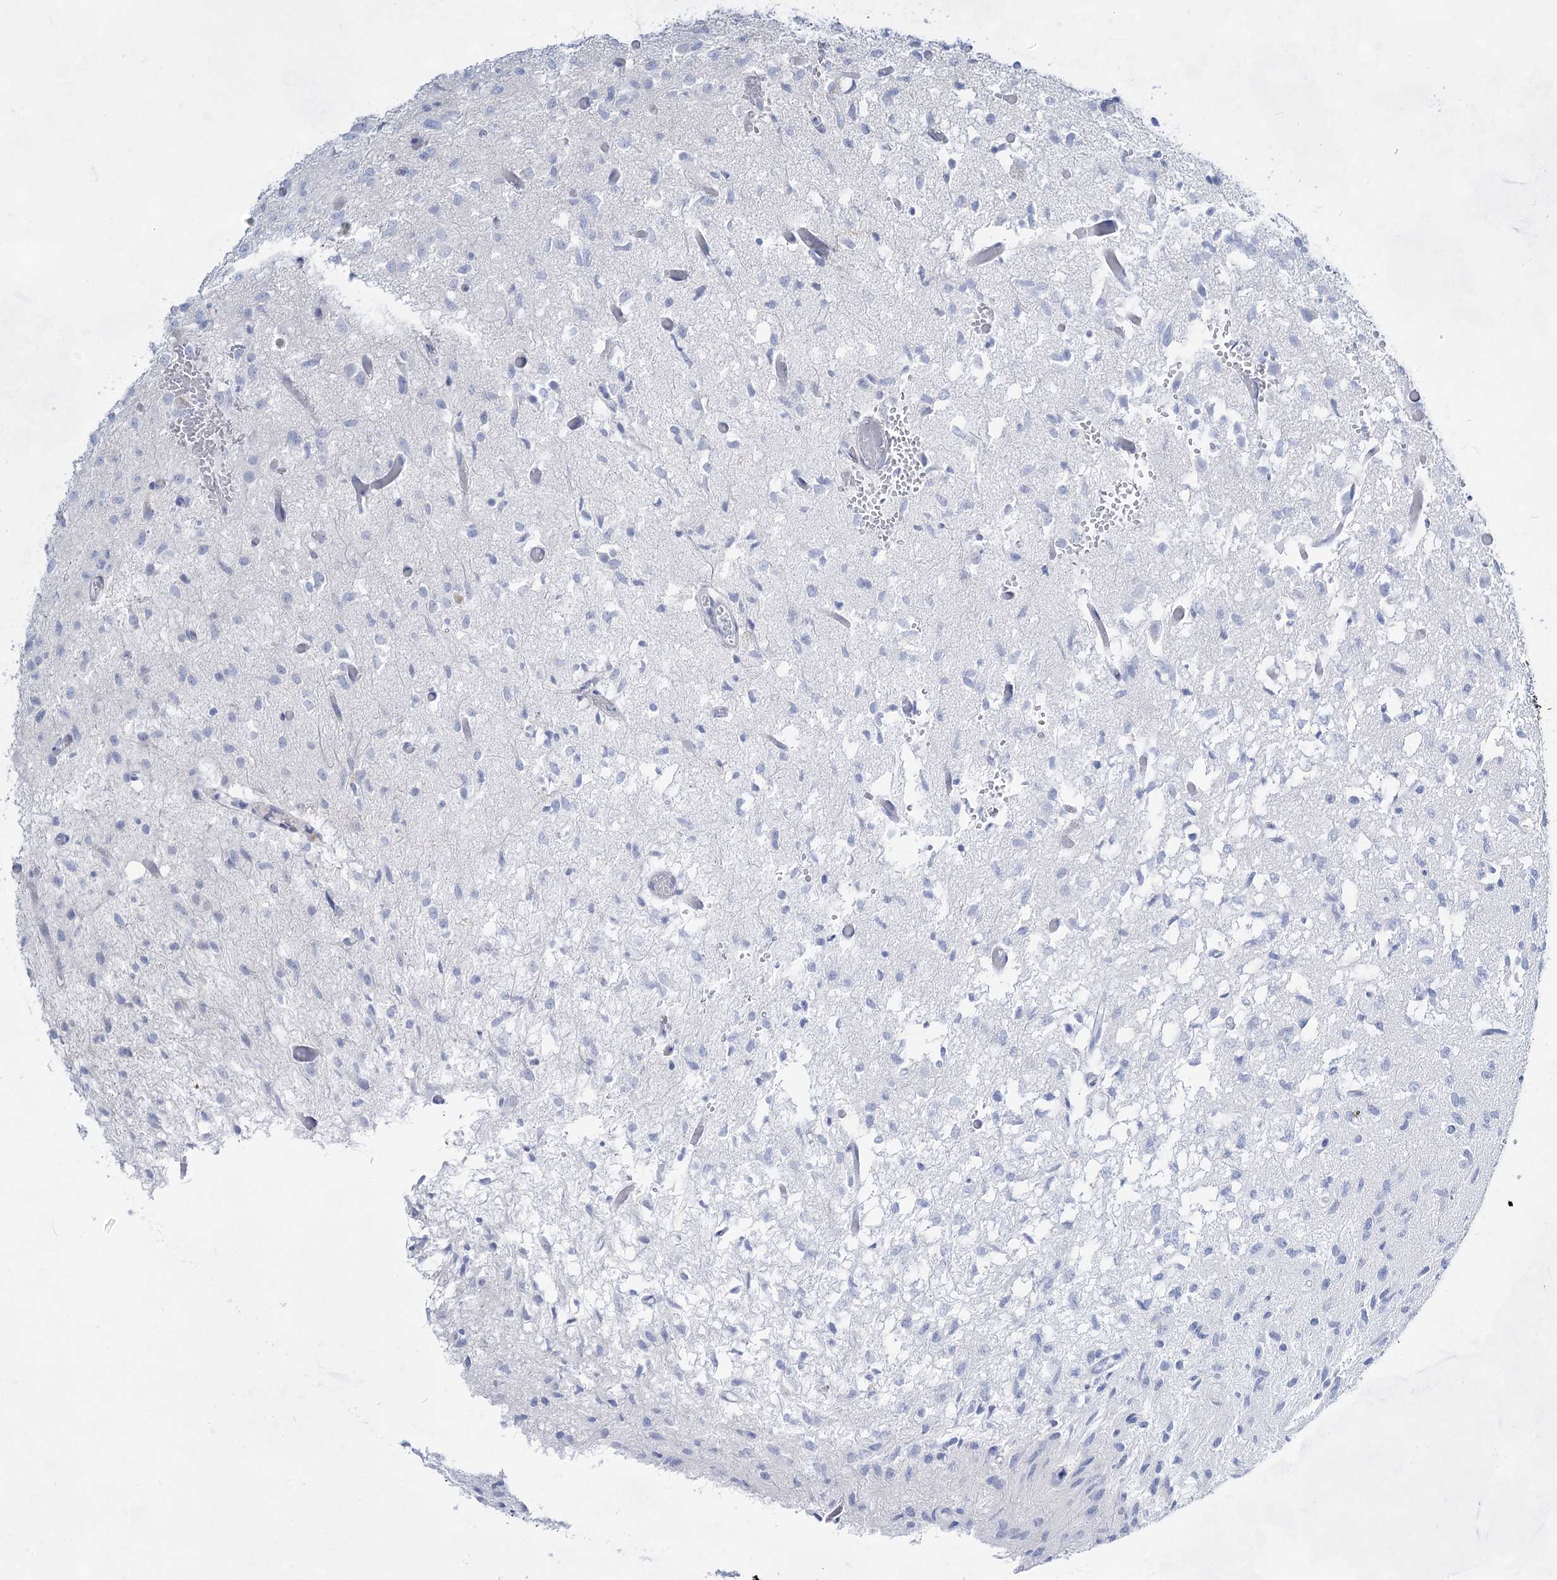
{"staining": {"intensity": "negative", "quantity": "none", "location": "none"}, "tissue": "glioma", "cell_type": "Tumor cells", "image_type": "cancer", "snomed": [{"axis": "morphology", "description": "Glioma, malignant, High grade"}, {"axis": "topography", "description": "Brain"}], "caption": "Immunohistochemistry of human malignant high-grade glioma reveals no positivity in tumor cells.", "gene": "ACRV1", "patient": {"sex": "female", "age": 59}}